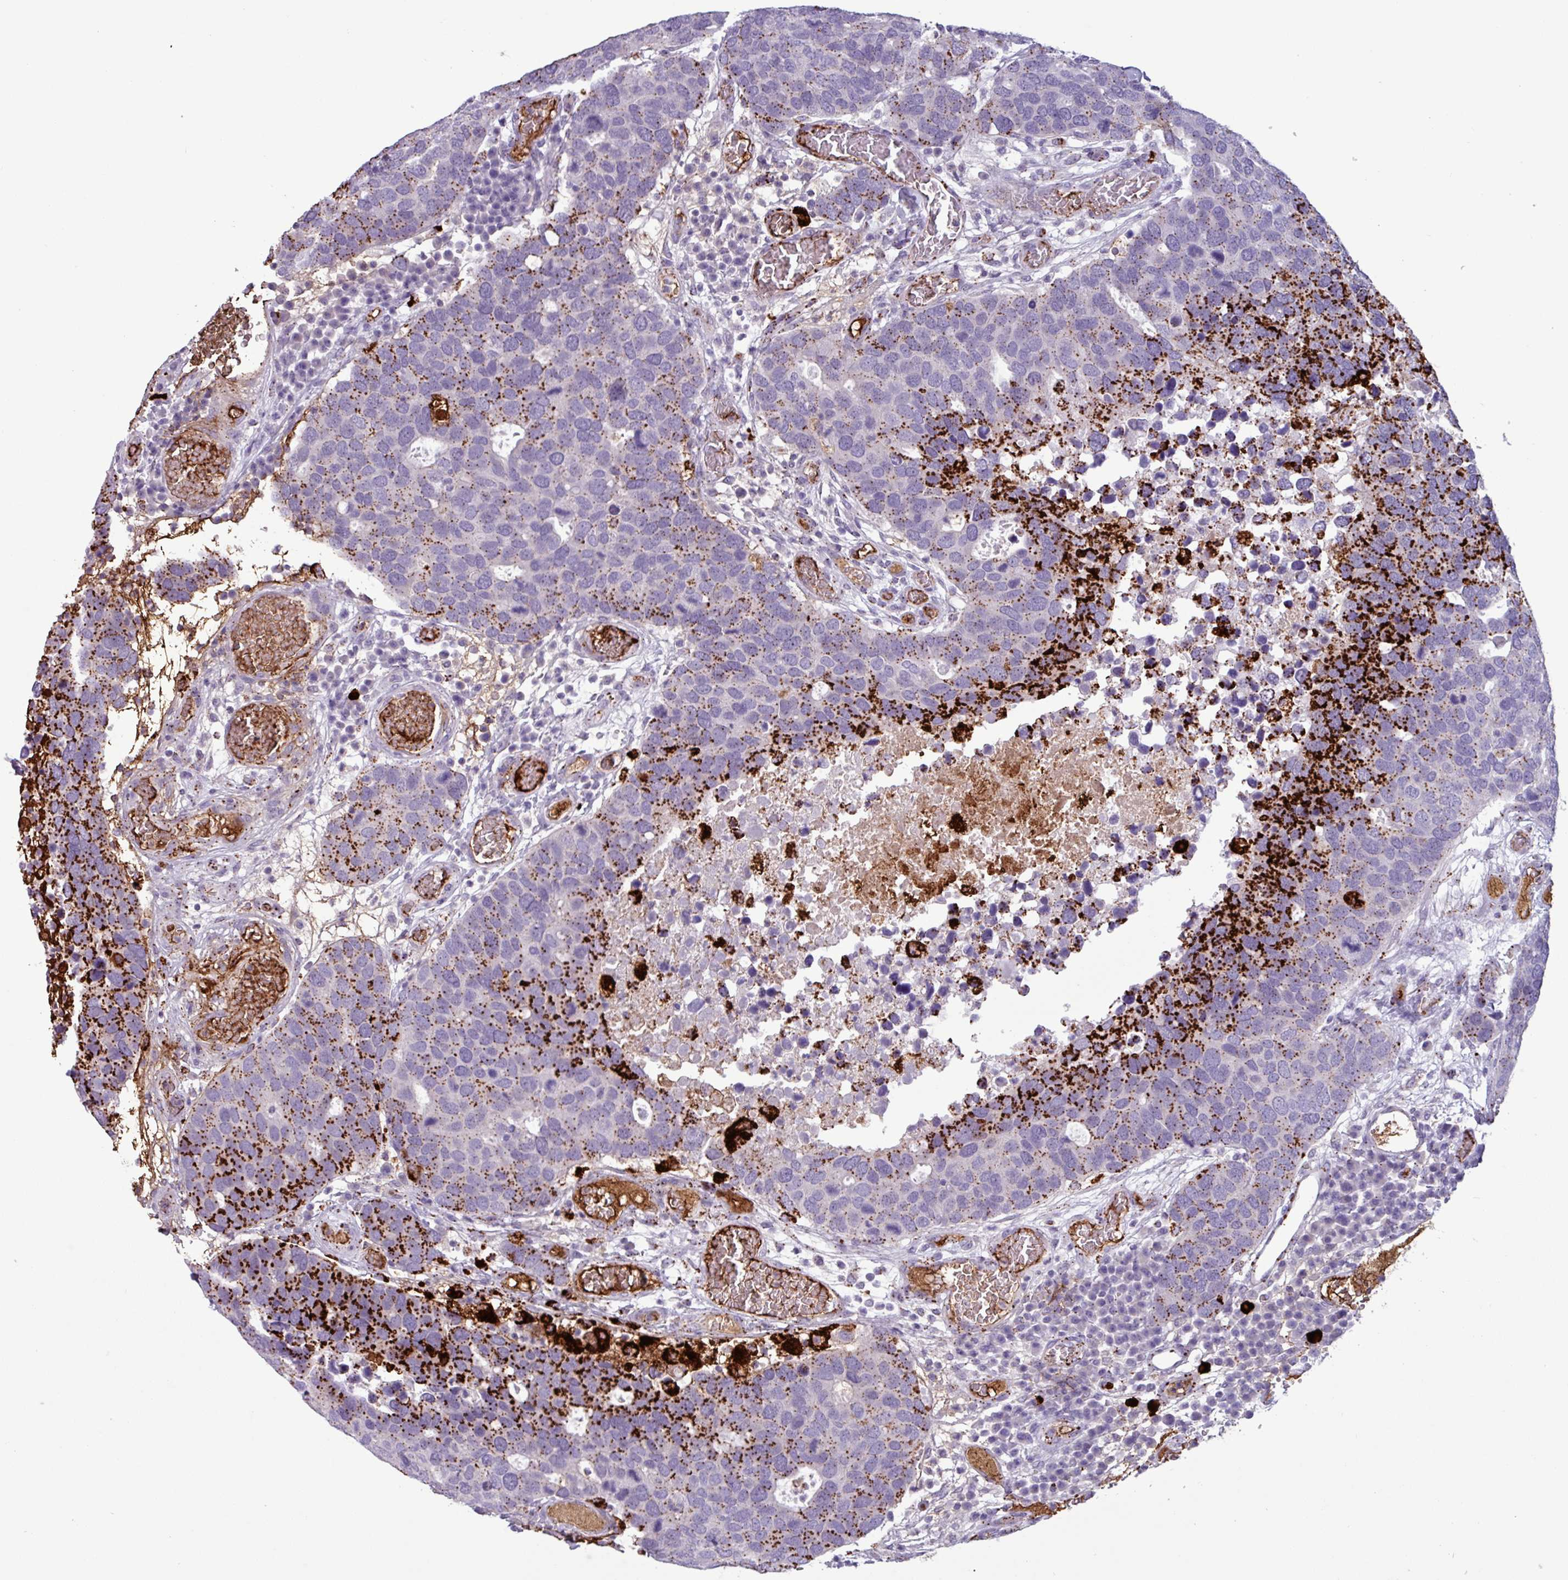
{"staining": {"intensity": "strong", "quantity": "25%-75%", "location": "cytoplasmic/membranous"}, "tissue": "breast cancer", "cell_type": "Tumor cells", "image_type": "cancer", "snomed": [{"axis": "morphology", "description": "Duct carcinoma"}, {"axis": "topography", "description": "Breast"}], "caption": "This micrograph displays IHC staining of human breast intraductal carcinoma, with high strong cytoplasmic/membranous positivity in approximately 25%-75% of tumor cells.", "gene": "PLIN2", "patient": {"sex": "female", "age": 83}}